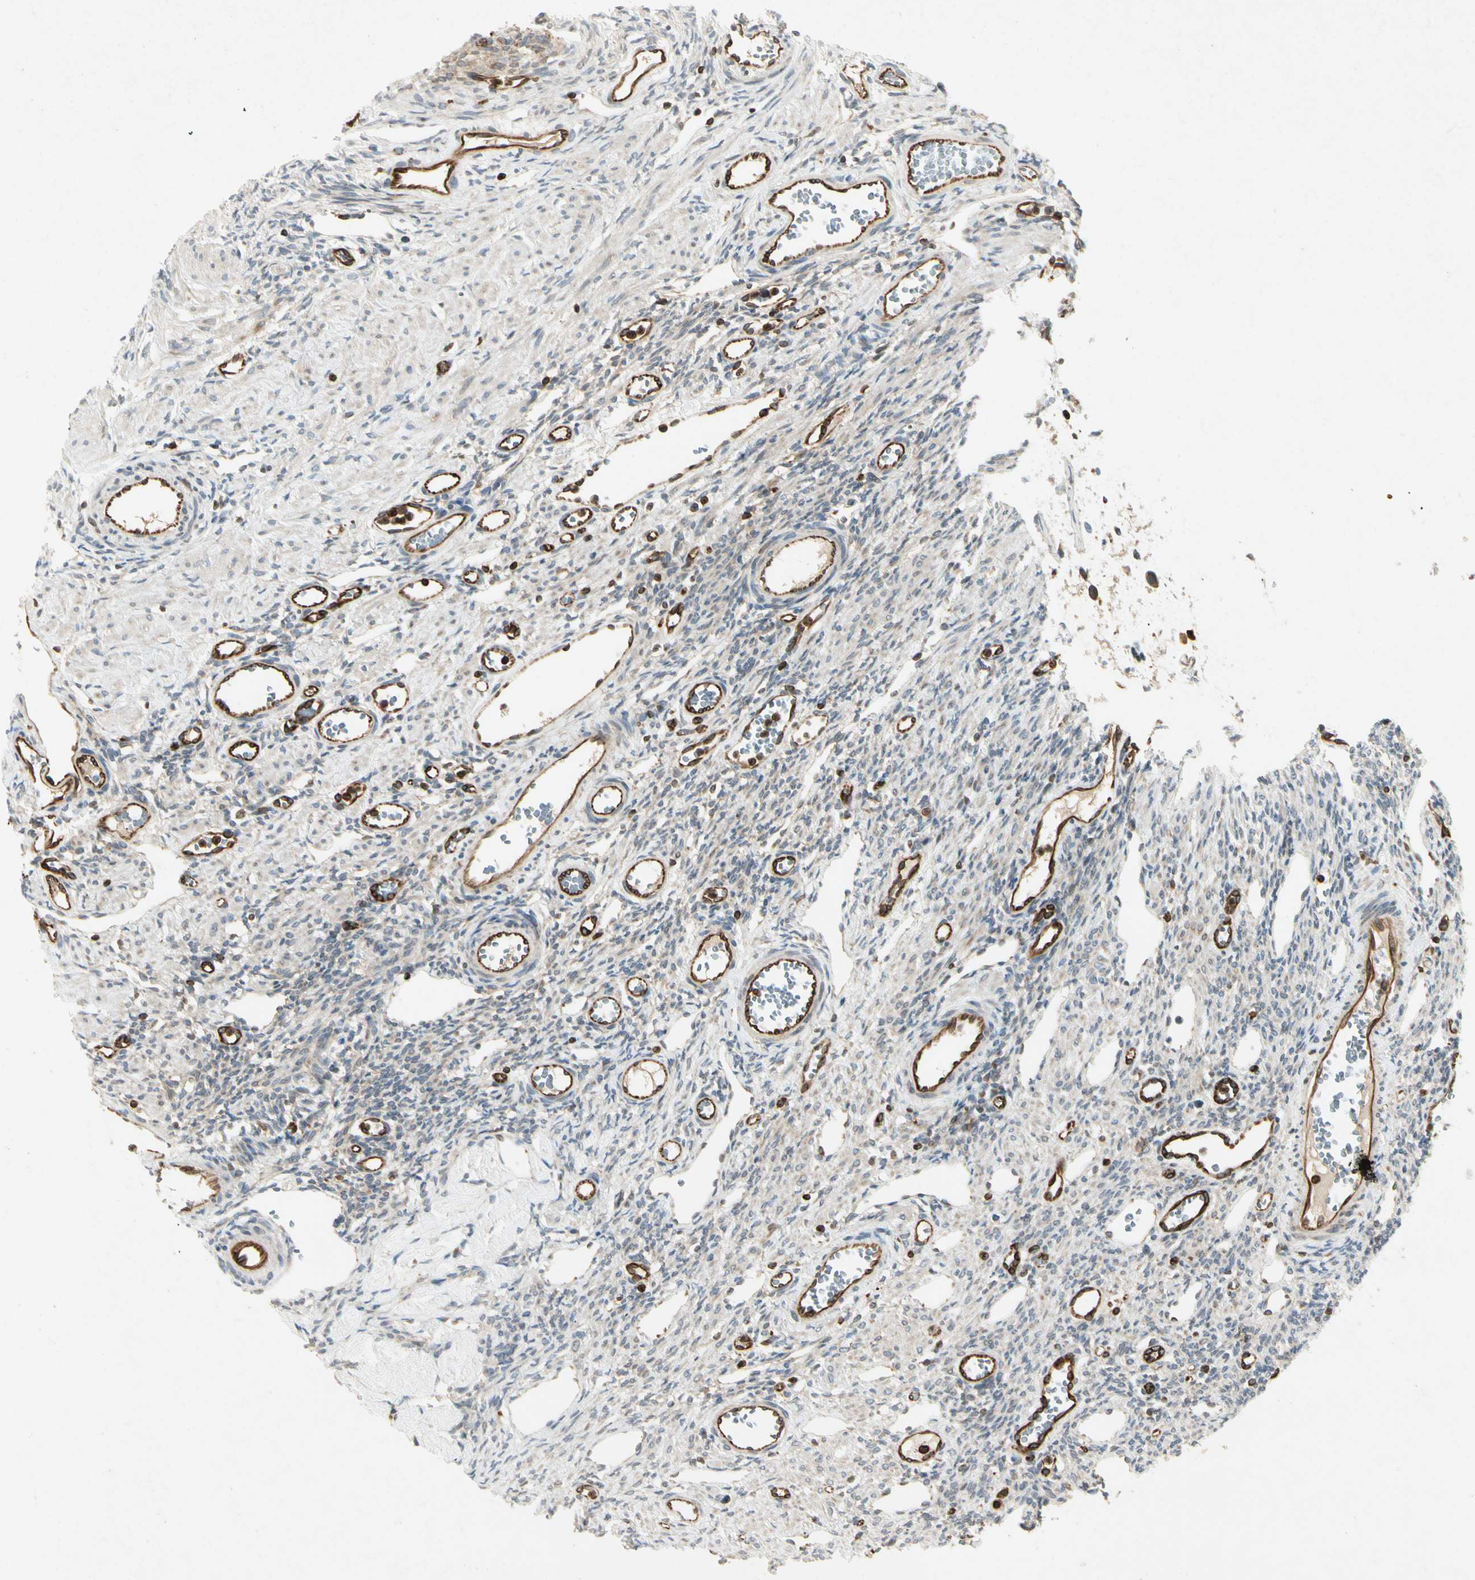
{"staining": {"intensity": "weak", "quantity": "25%-75%", "location": "cytoplasmic/membranous"}, "tissue": "ovary", "cell_type": "Ovarian stroma cells", "image_type": "normal", "snomed": [{"axis": "morphology", "description": "Normal tissue, NOS"}, {"axis": "topography", "description": "Ovary"}], "caption": "Approximately 25%-75% of ovarian stroma cells in benign ovary show weak cytoplasmic/membranous protein expression as visualized by brown immunohistochemical staining.", "gene": "TAPBP", "patient": {"sex": "female", "age": 33}}